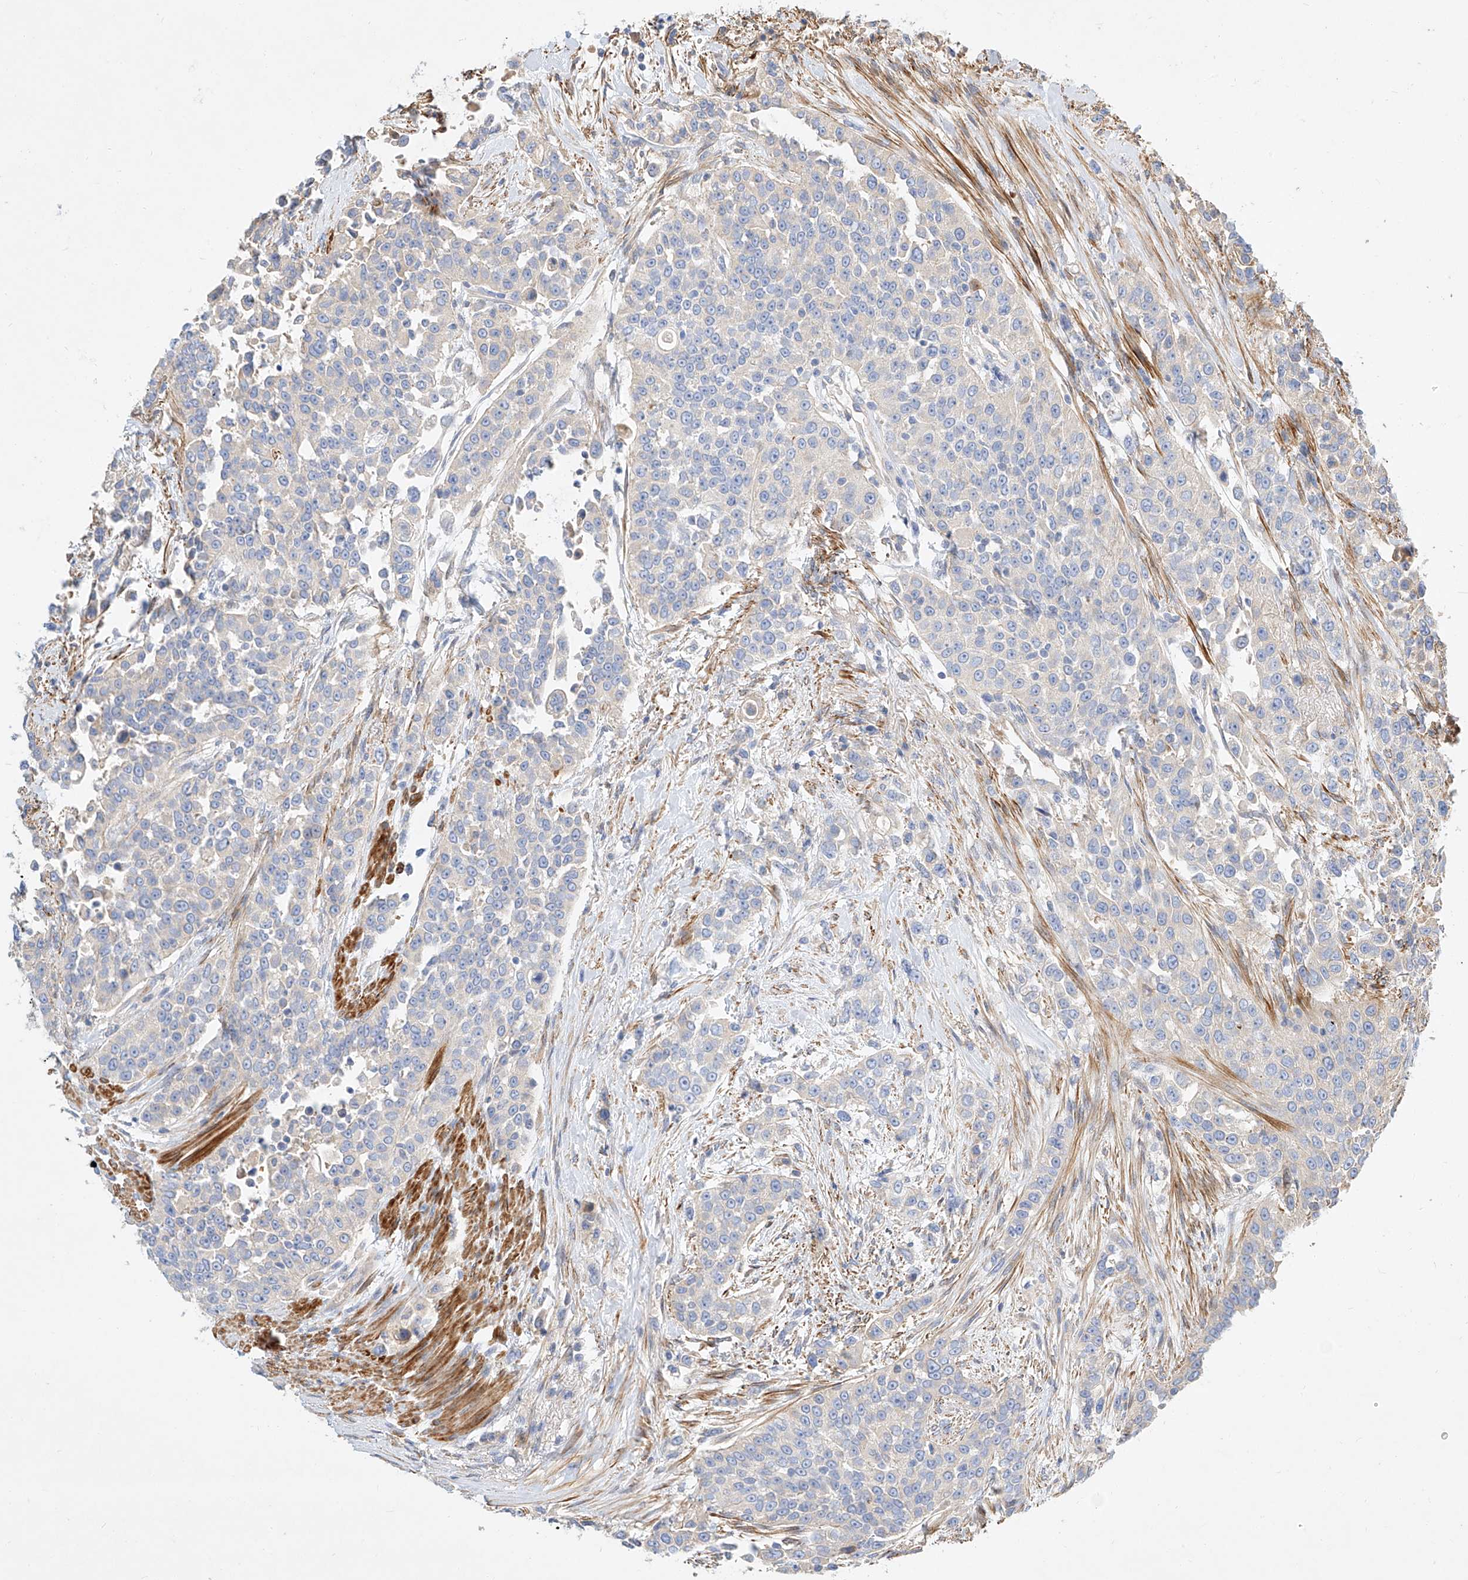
{"staining": {"intensity": "negative", "quantity": "none", "location": "none"}, "tissue": "urothelial cancer", "cell_type": "Tumor cells", "image_type": "cancer", "snomed": [{"axis": "morphology", "description": "Urothelial carcinoma, High grade"}, {"axis": "topography", "description": "Urinary bladder"}], "caption": "IHC micrograph of neoplastic tissue: urothelial cancer stained with DAB (3,3'-diaminobenzidine) shows no significant protein positivity in tumor cells. The staining is performed using DAB brown chromogen with nuclei counter-stained in using hematoxylin.", "gene": "KCNH5", "patient": {"sex": "female", "age": 80}}